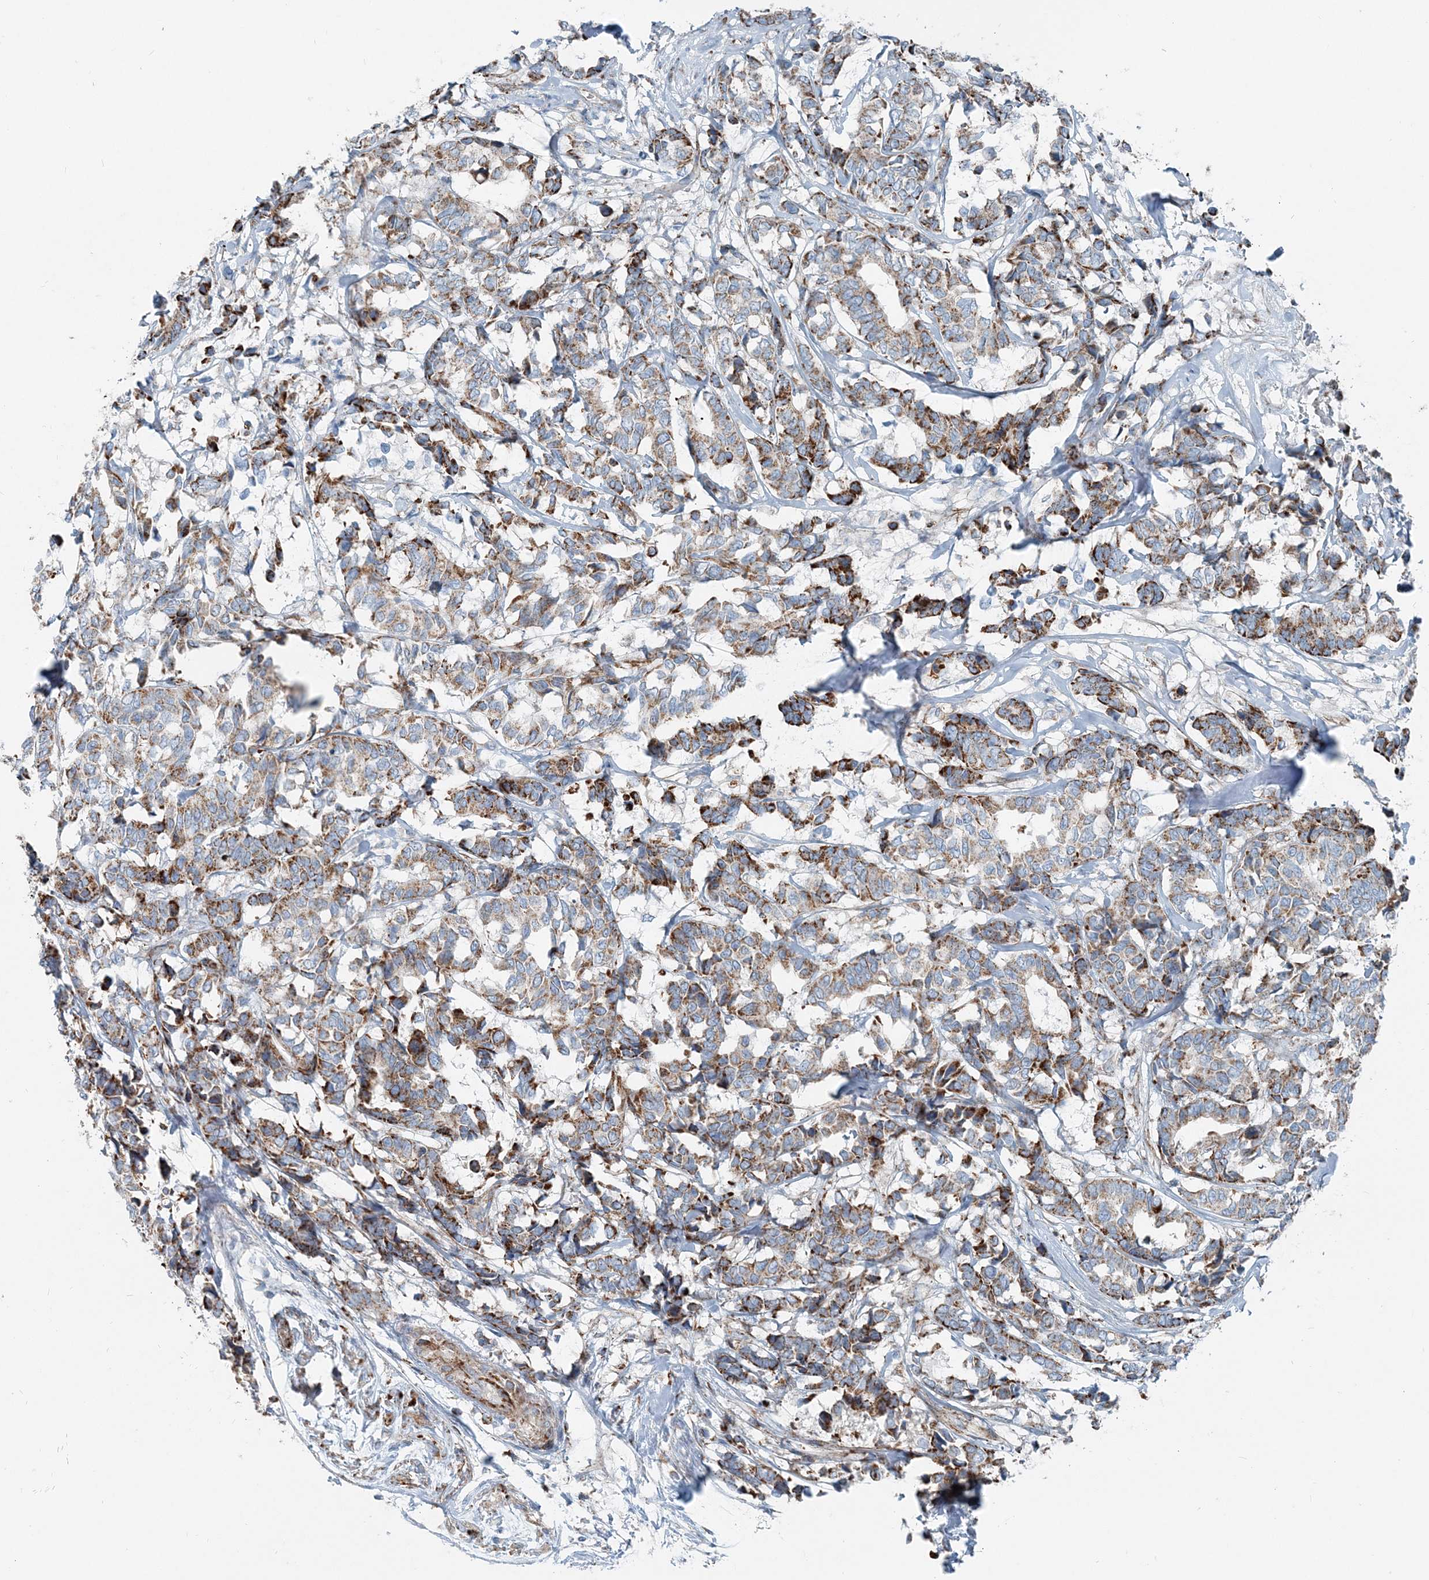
{"staining": {"intensity": "moderate", "quantity": ">75%", "location": "cytoplasmic/membranous"}, "tissue": "breast cancer", "cell_type": "Tumor cells", "image_type": "cancer", "snomed": [{"axis": "morphology", "description": "Duct carcinoma"}, {"axis": "topography", "description": "Breast"}], "caption": "A brown stain labels moderate cytoplasmic/membranous staining of a protein in human breast cancer (intraductal carcinoma) tumor cells.", "gene": "INTU", "patient": {"sex": "female", "age": 87}}